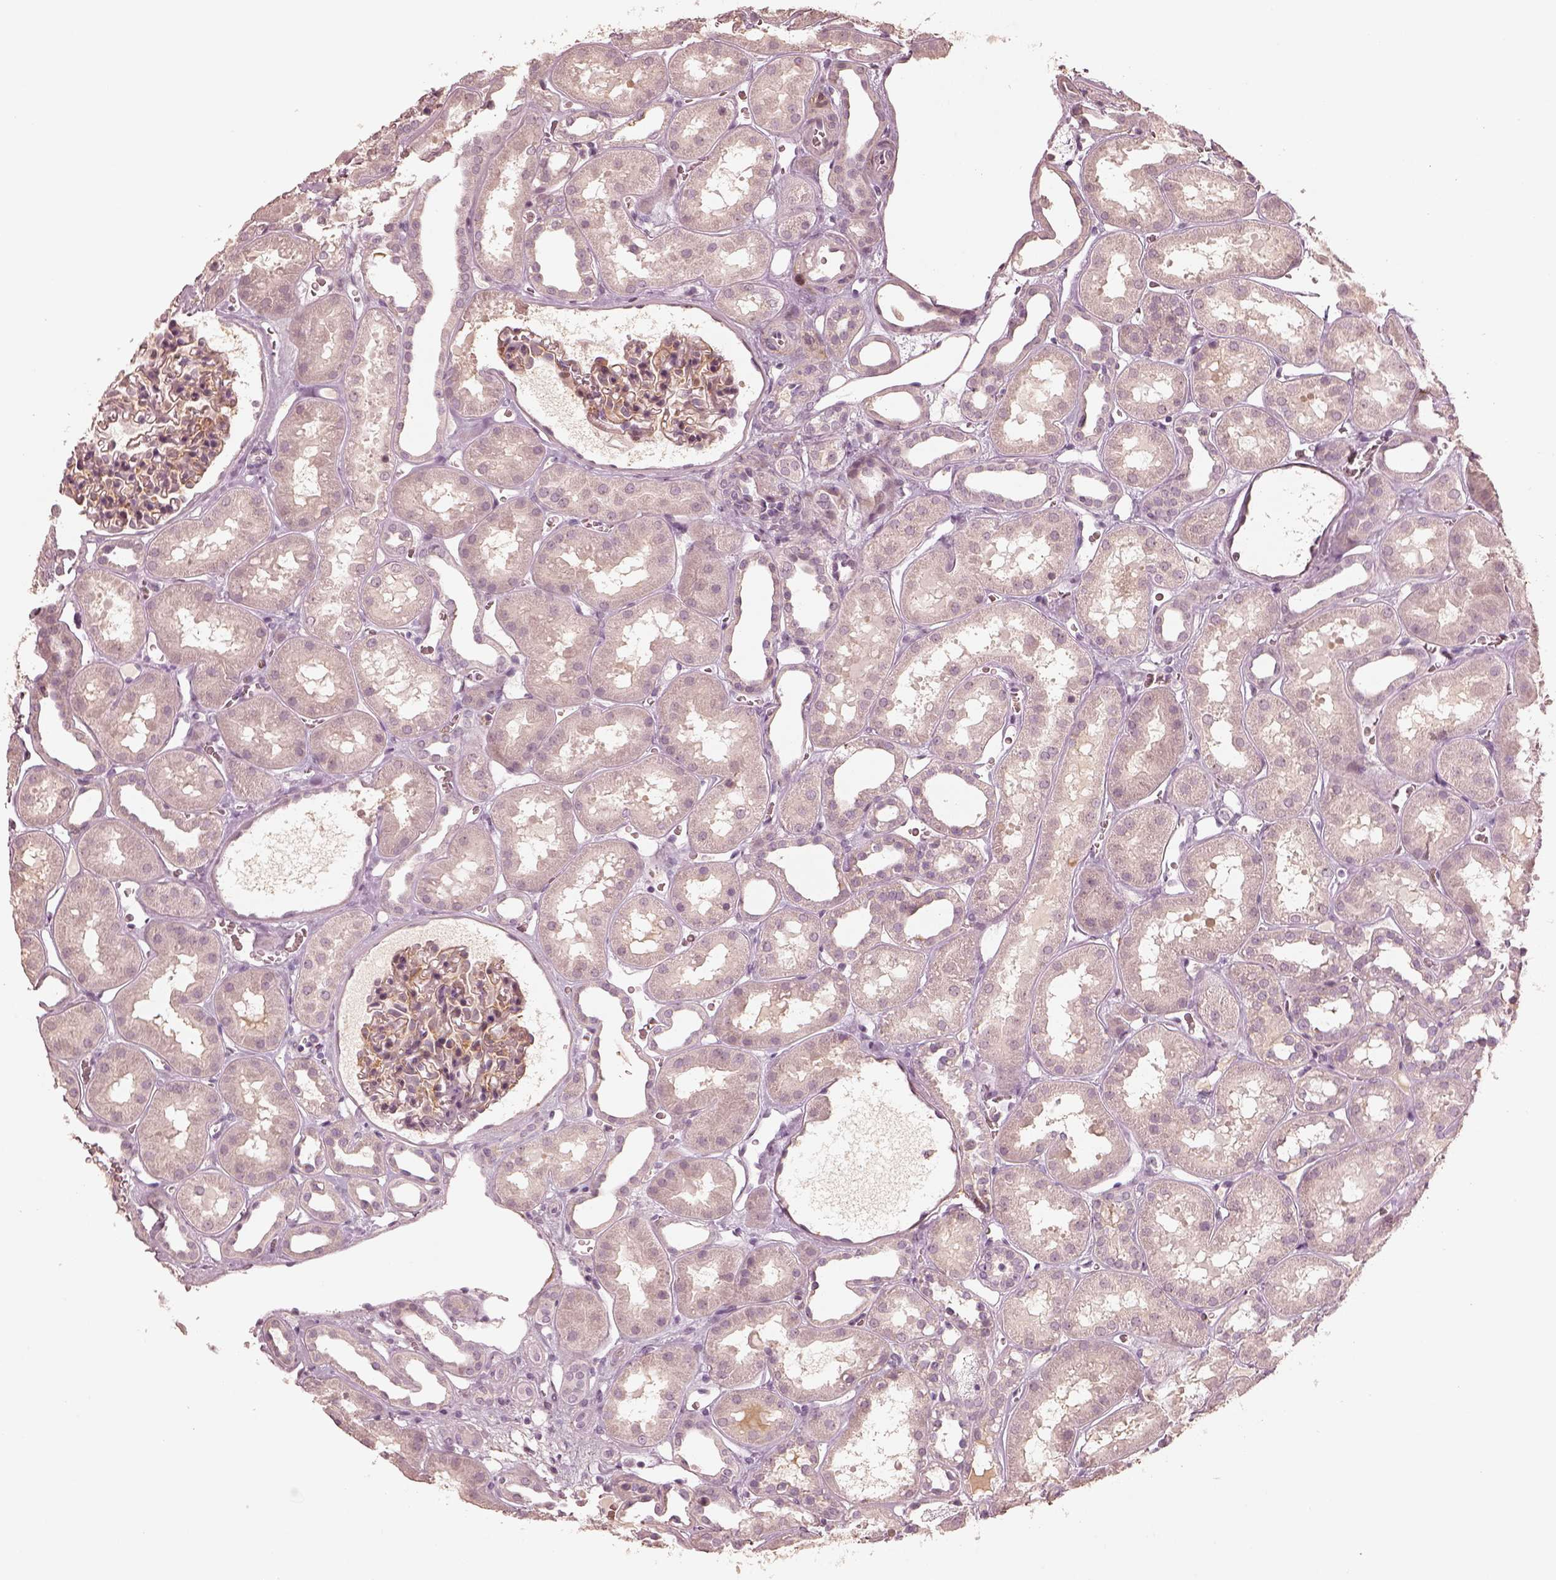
{"staining": {"intensity": "negative", "quantity": "none", "location": "none"}, "tissue": "kidney", "cell_type": "Cells in glomeruli", "image_type": "normal", "snomed": [{"axis": "morphology", "description": "Normal tissue, NOS"}, {"axis": "topography", "description": "Kidney"}], "caption": "Immunohistochemistry (IHC) image of benign human kidney stained for a protein (brown), which demonstrates no positivity in cells in glomeruli. (DAB immunohistochemistry (IHC) visualized using brightfield microscopy, high magnification).", "gene": "MADCAM1", "patient": {"sex": "female", "age": 41}}